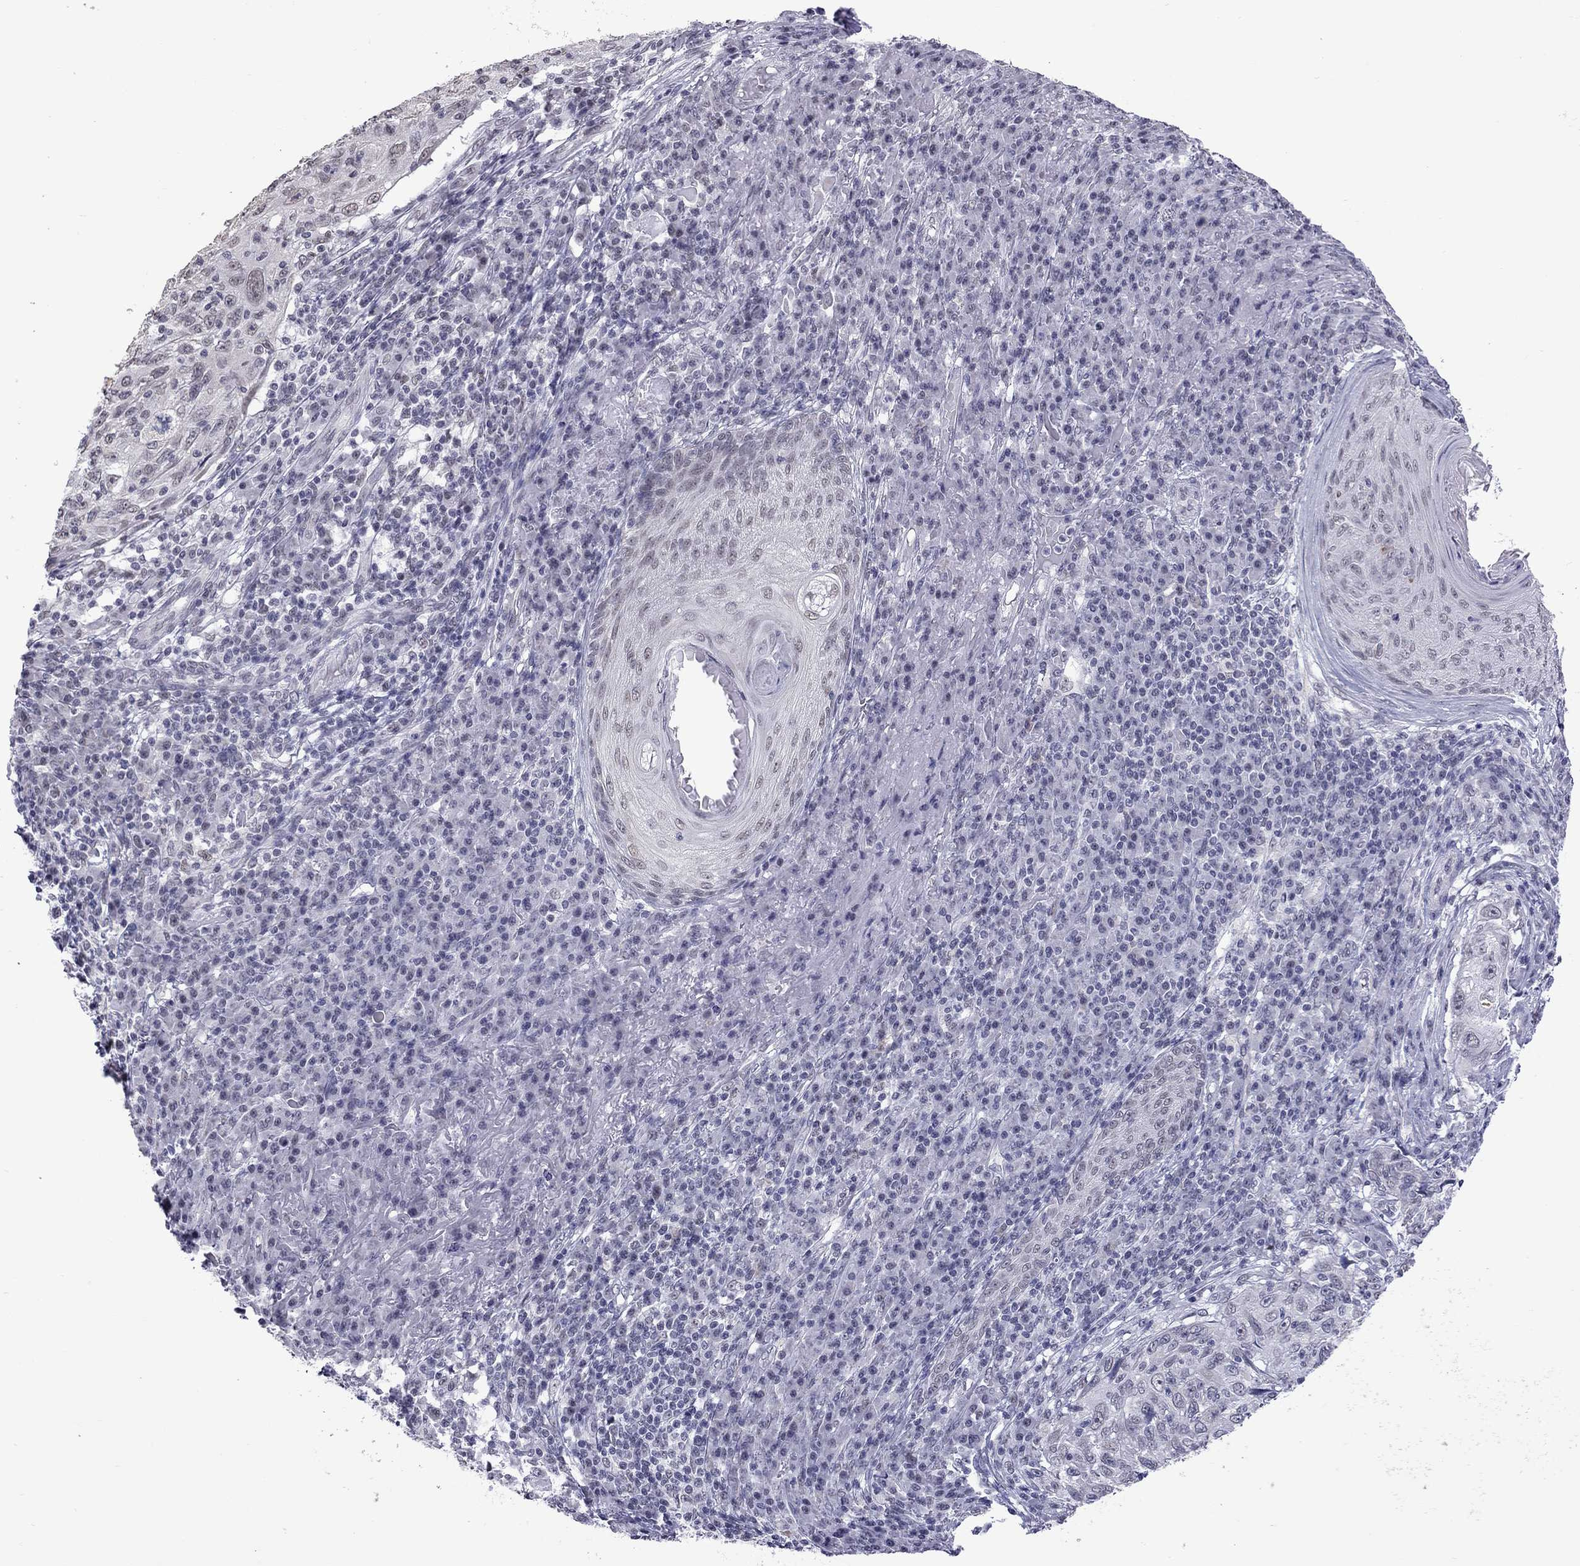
{"staining": {"intensity": "negative", "quantity": "none", "location": "none"}, "tissue": "skin cancer", "cell_type": "Tumor cells", "image_type": "cancer", "snomed": [{"axis": "morphology", "description": "Squamous cell carcinoma, NOS"}, {"axis": "topography", "description": "Skin"}], "caption": "A high-resolution image shows IHC staining of skin cancer, which exhibits no significant positivity in tumor cells.", "gene": "PPP1R3A", "patient": {"sex": "male", "age": 92}}